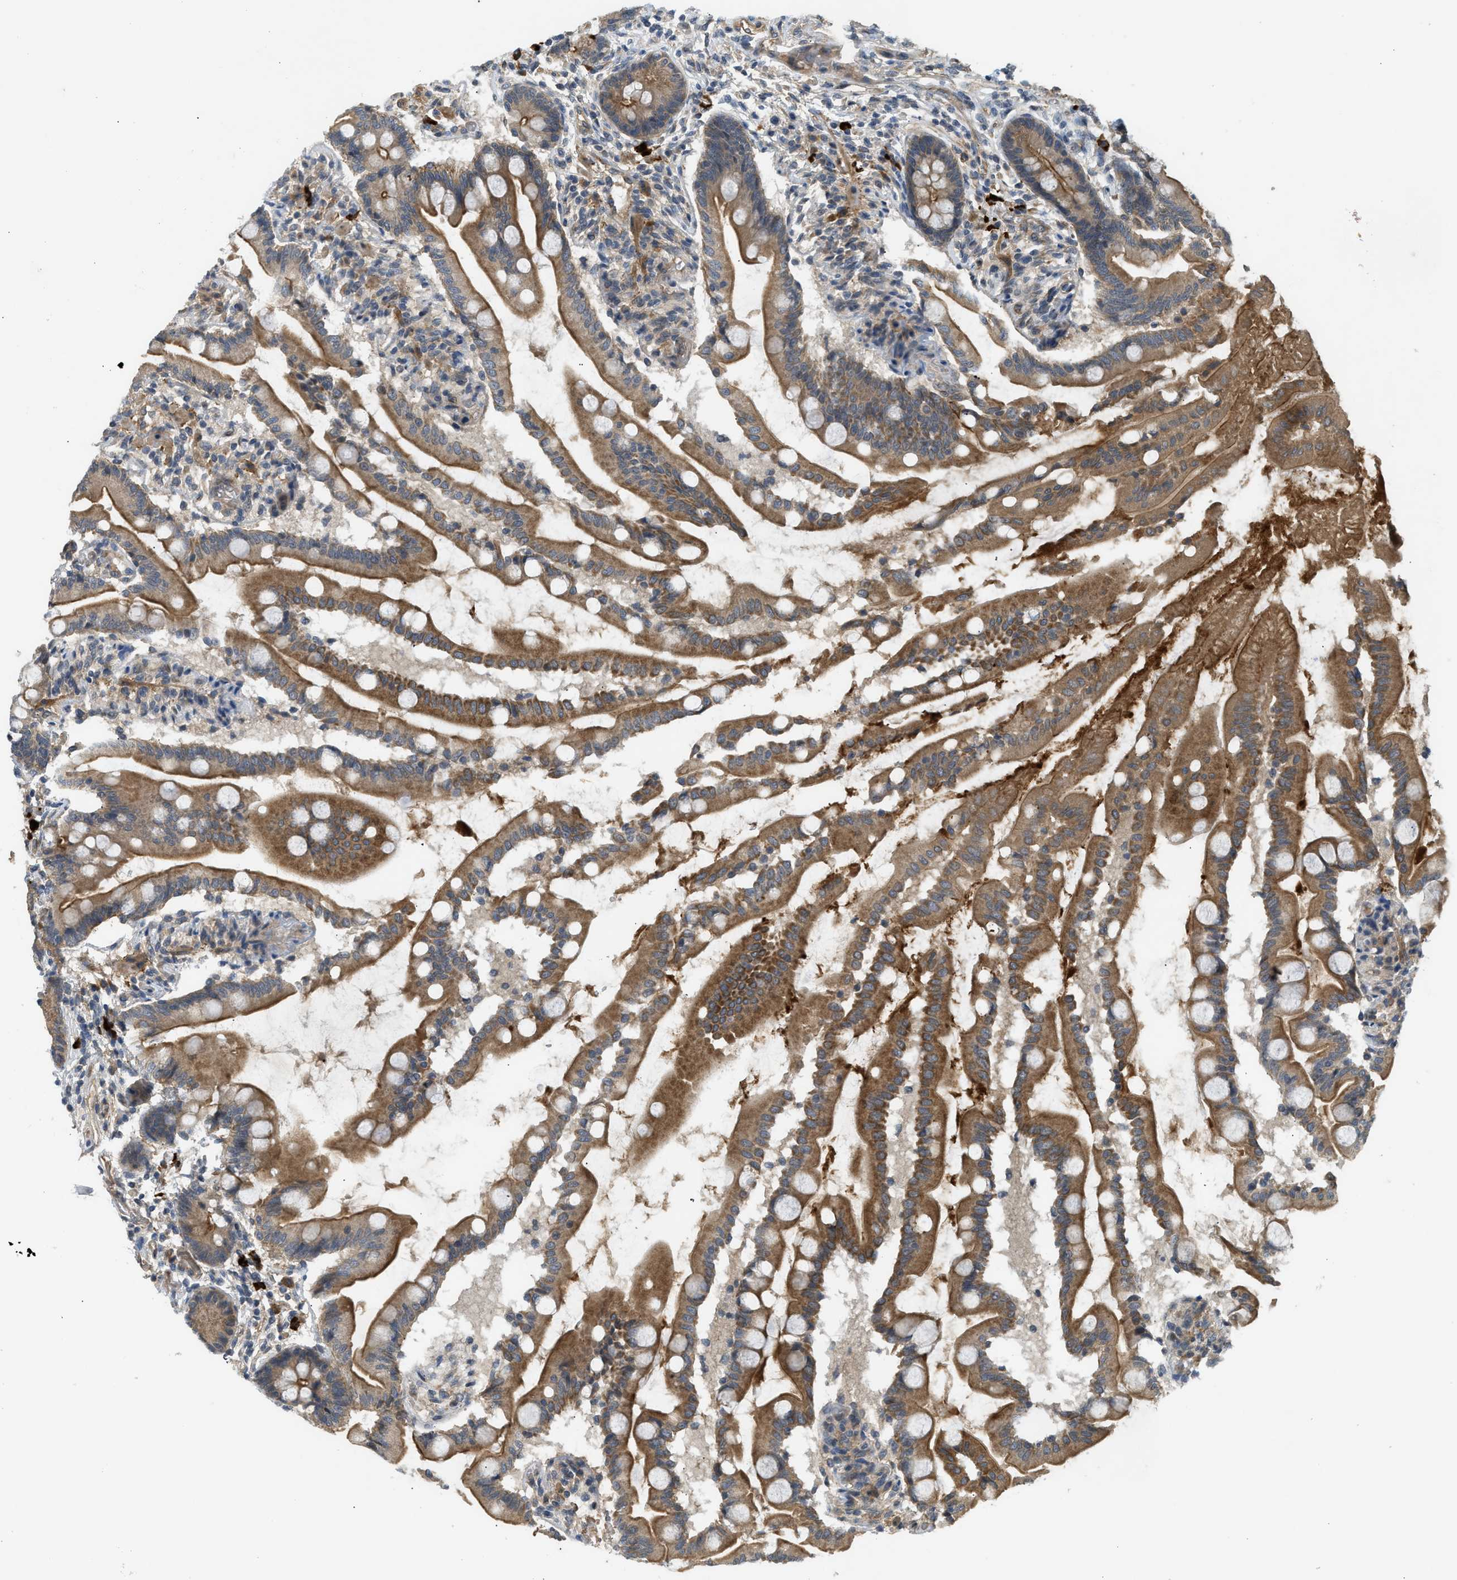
{"staining": {"intensity": "strong", "quantity": ">75%", "location": "cytoplasmic/membranous"}, "tissue": "small intestine", "cell_type": "Glandular cells", "image_type": "normal", "snomed": [{"axis": "morphology", "description": "Normal tissue, NOS"}, {"axis": "topography", "description": "Small intestine"}], "caption": "IHC micrograph of benign small intestine: human small intestine stained using immunohistochemistry exhibits high levels of strong protein expression localized specifically in the cytoplasmic/membranous of glandular cells, appearing as a cytoplasmic/membranous brown color.", "gene": "ADCY8", "patient": {"sex": "female", "age": 56}}